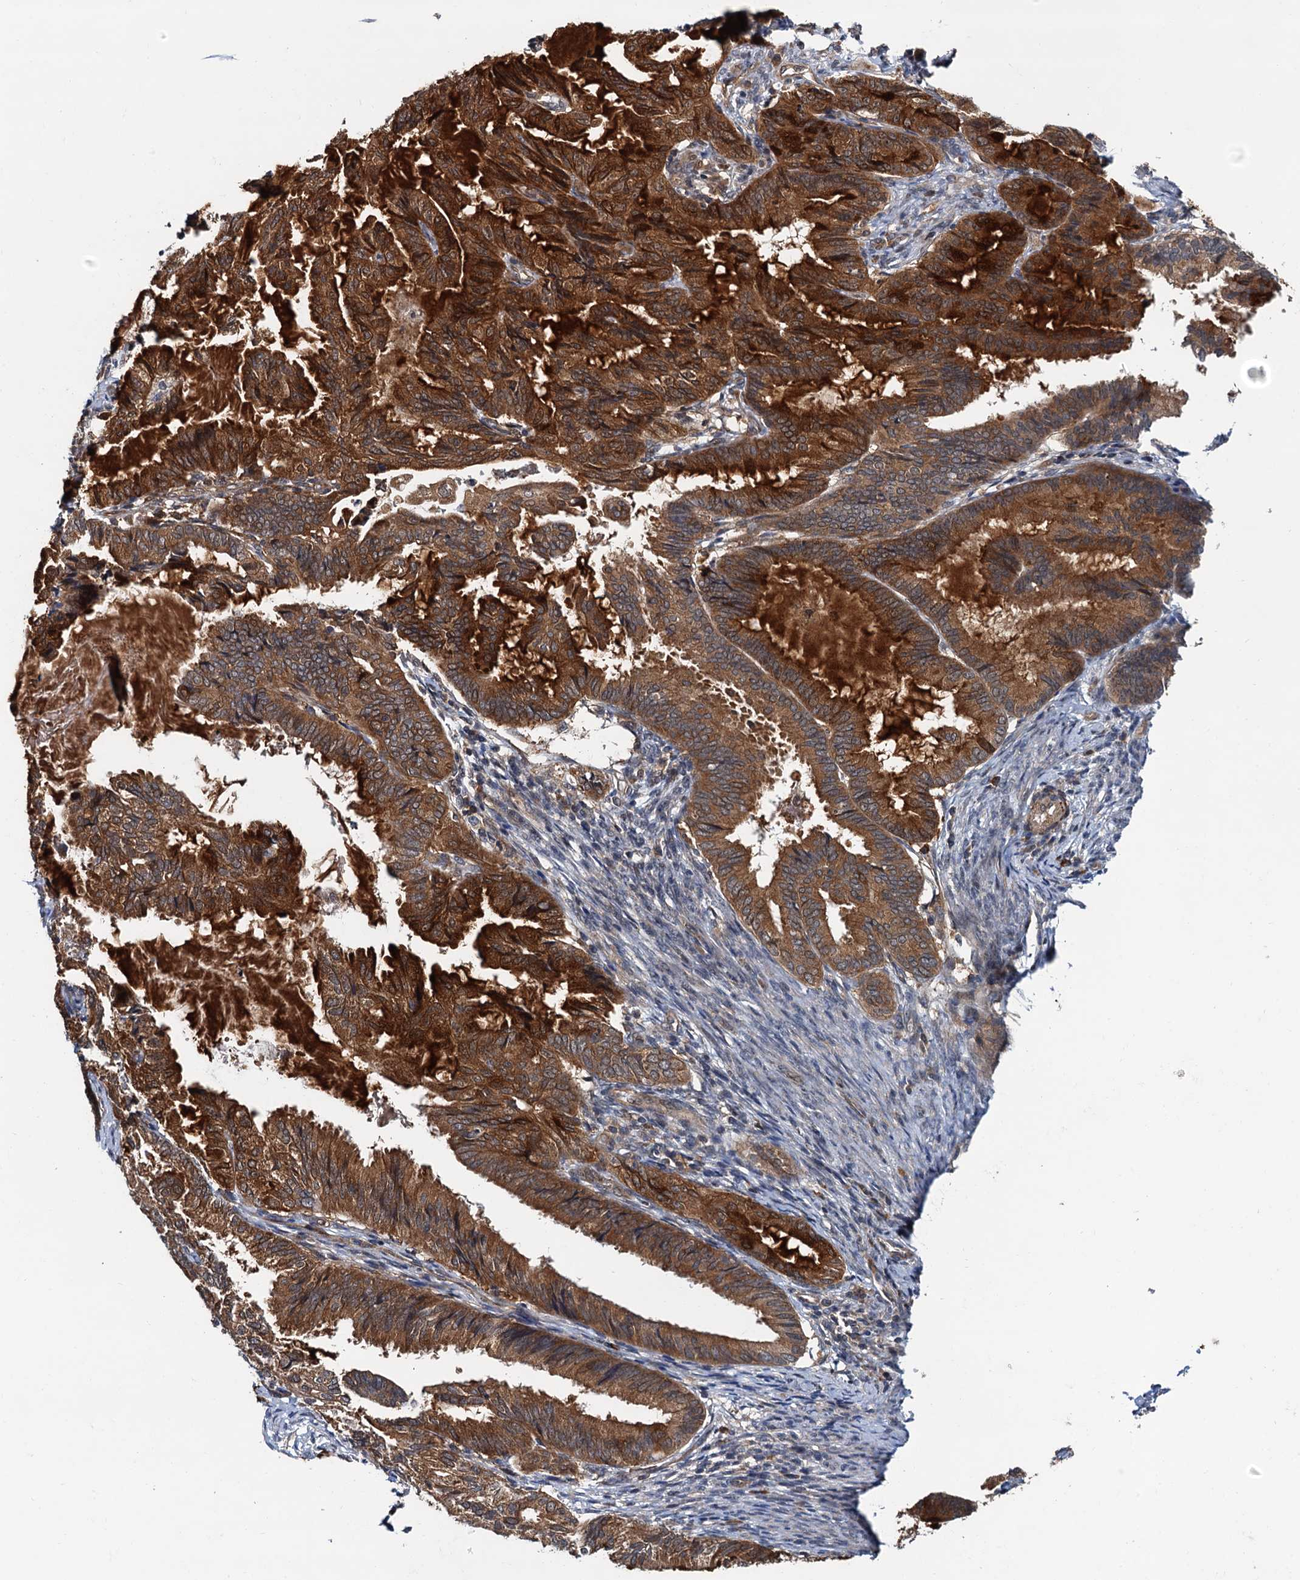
{"staining": {"intensity": "strong", "quantity": ">75%", "location": "cytoplasmic/membranous"}, "tissue": "endometrial cancer", "cell_type": "Tumor cells", "image_type": "cancer", "snomed": [{"axis": "morphology", "description": "Adenocarcinoma, NOS"}, {"axis": "topography", "description": "Endometrium"}], "caption": "The immunohistochemical stain shows strong cytoplasmic/membranous positivity in tumor cells of endometrial adenocarcinoma tissue.", "gene": "AAGAB", "patient": {"sex": "female", "age": 86}}